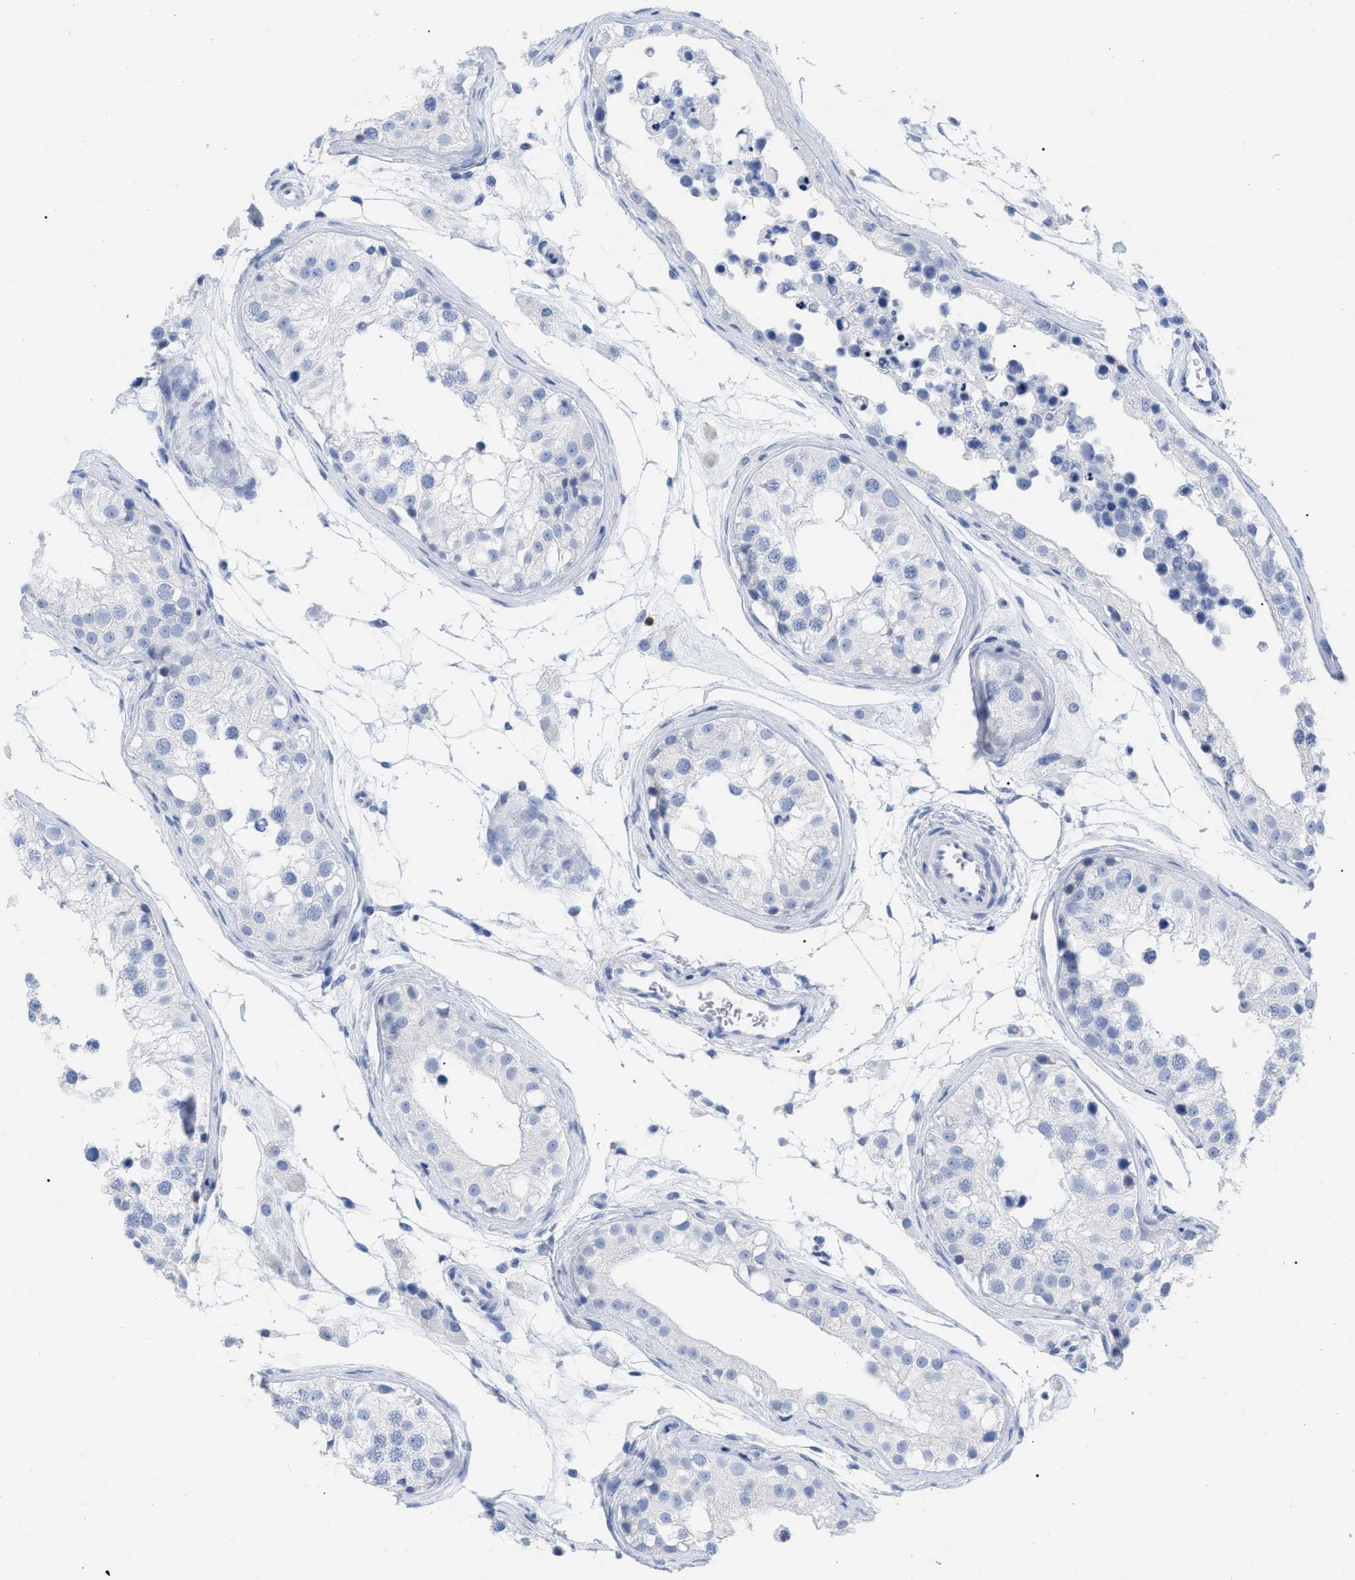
{"staining": {"intensity": "negative", "quantity": "none", "location": "none"}, "tissue": "testis", "cell_type": "Cells in seminiferous ducts", "image_type": "normal", "snomed": [{"axis": "morphology", "description": "Normal tissue, NOS"}, {"axis": "morphology", "description": "Adenocarcinoma, metastatic, NOS"}, {"axis": "topography", "description": "Testis"}], "caption": "This micrograph is of unremarkable testis stained with immunohistochemistry (IHC) to label a protein in brown with the nuclei are counter-stained blue. There is no expression in cells in seminiferous ducts.", "gene": "CD5", "patient": {"sex": "male", "age": 26}}